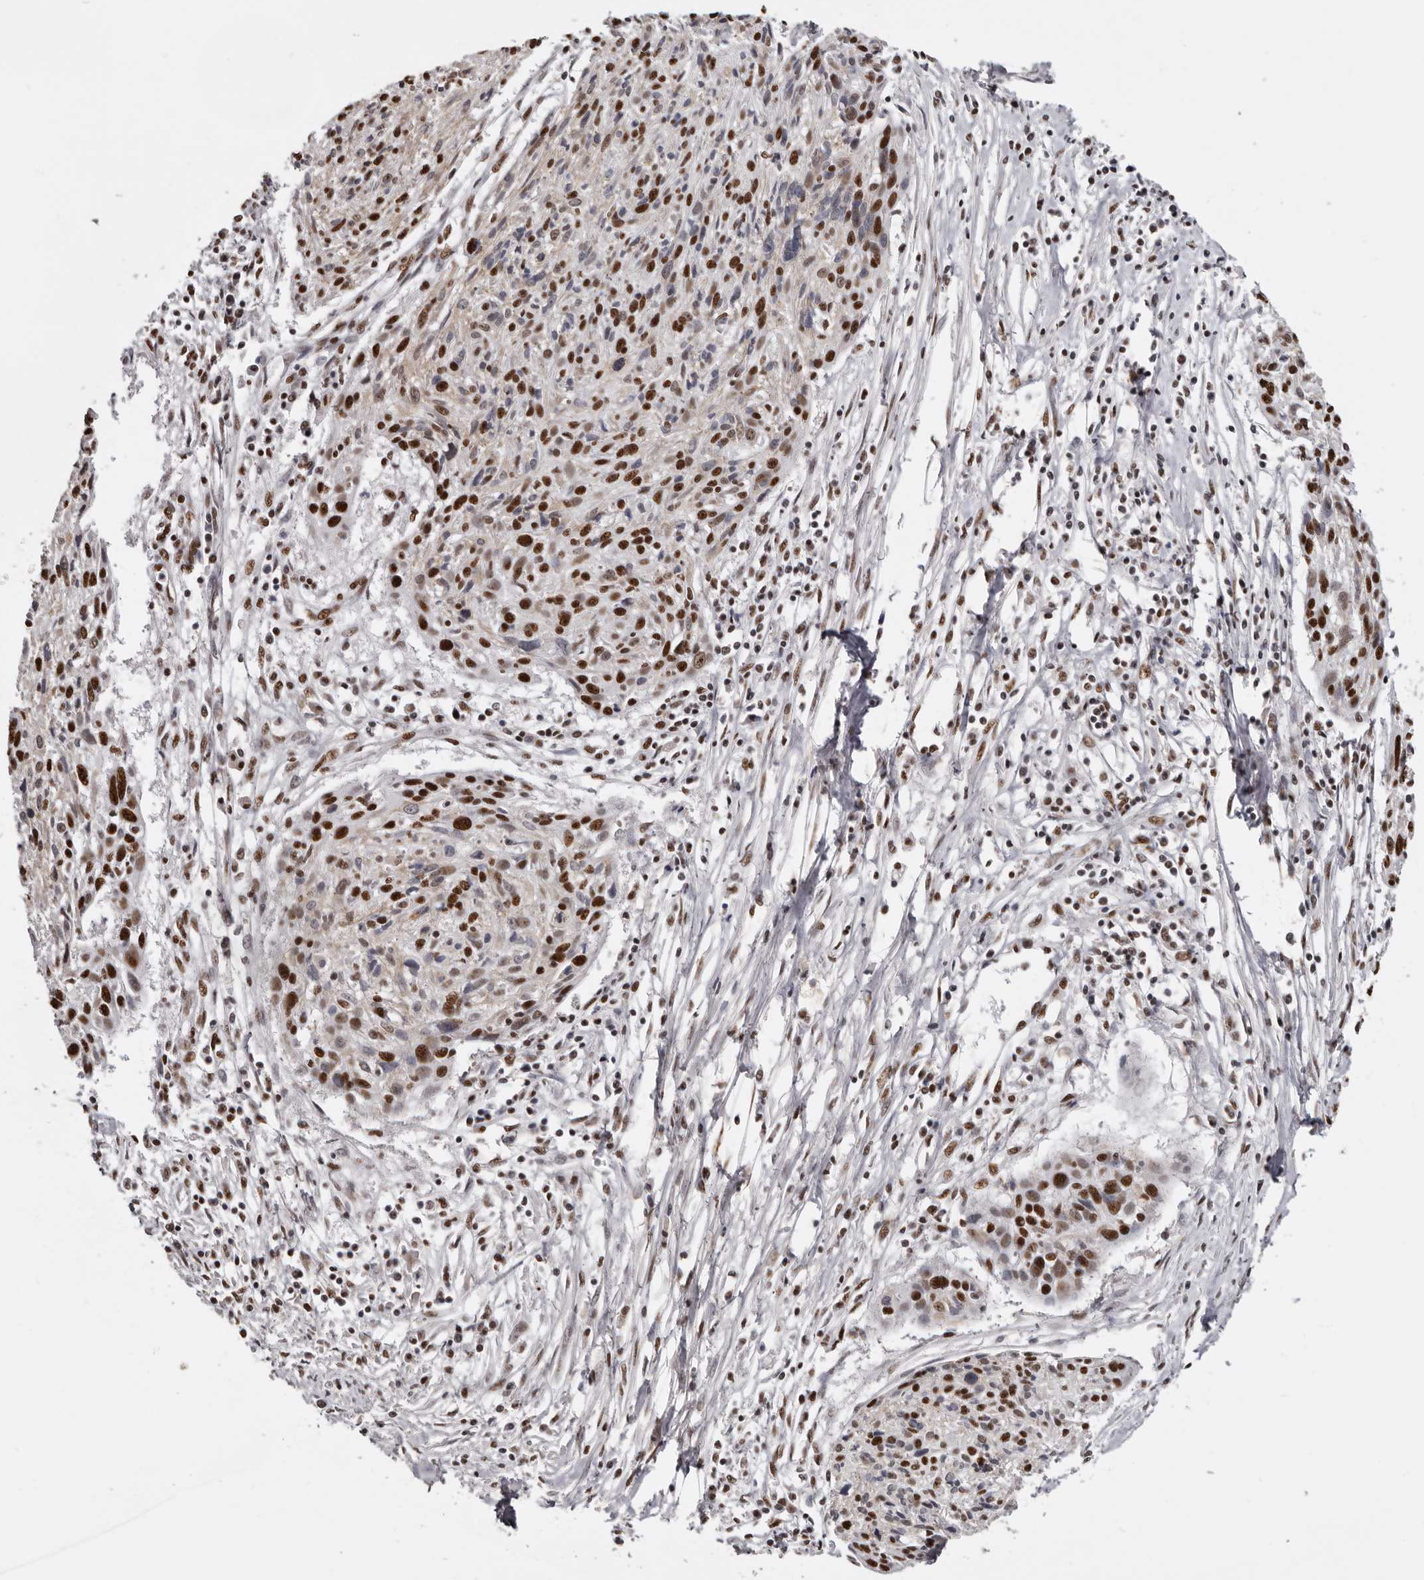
{"staining": {"intensity": "strong", "quantity": ">75%", "location": "nuclear"}, "tissue": "cervical cancer", "cell_type": "Tumor cells", "image_type": "cancer", "snomed": [{"axis": "morphology", "description": "Squamous cell carcinoma, NOS"}, {"axis": "topography", "description": "Cervix"}], "caption": "Immunohistochemical staining of cervical cancer reveals high levels of strong nuclear protein expression in approximately >75% of tumor cells.", "gene": "SCAF4", "patient": {"sex": "female", "age": 51}}